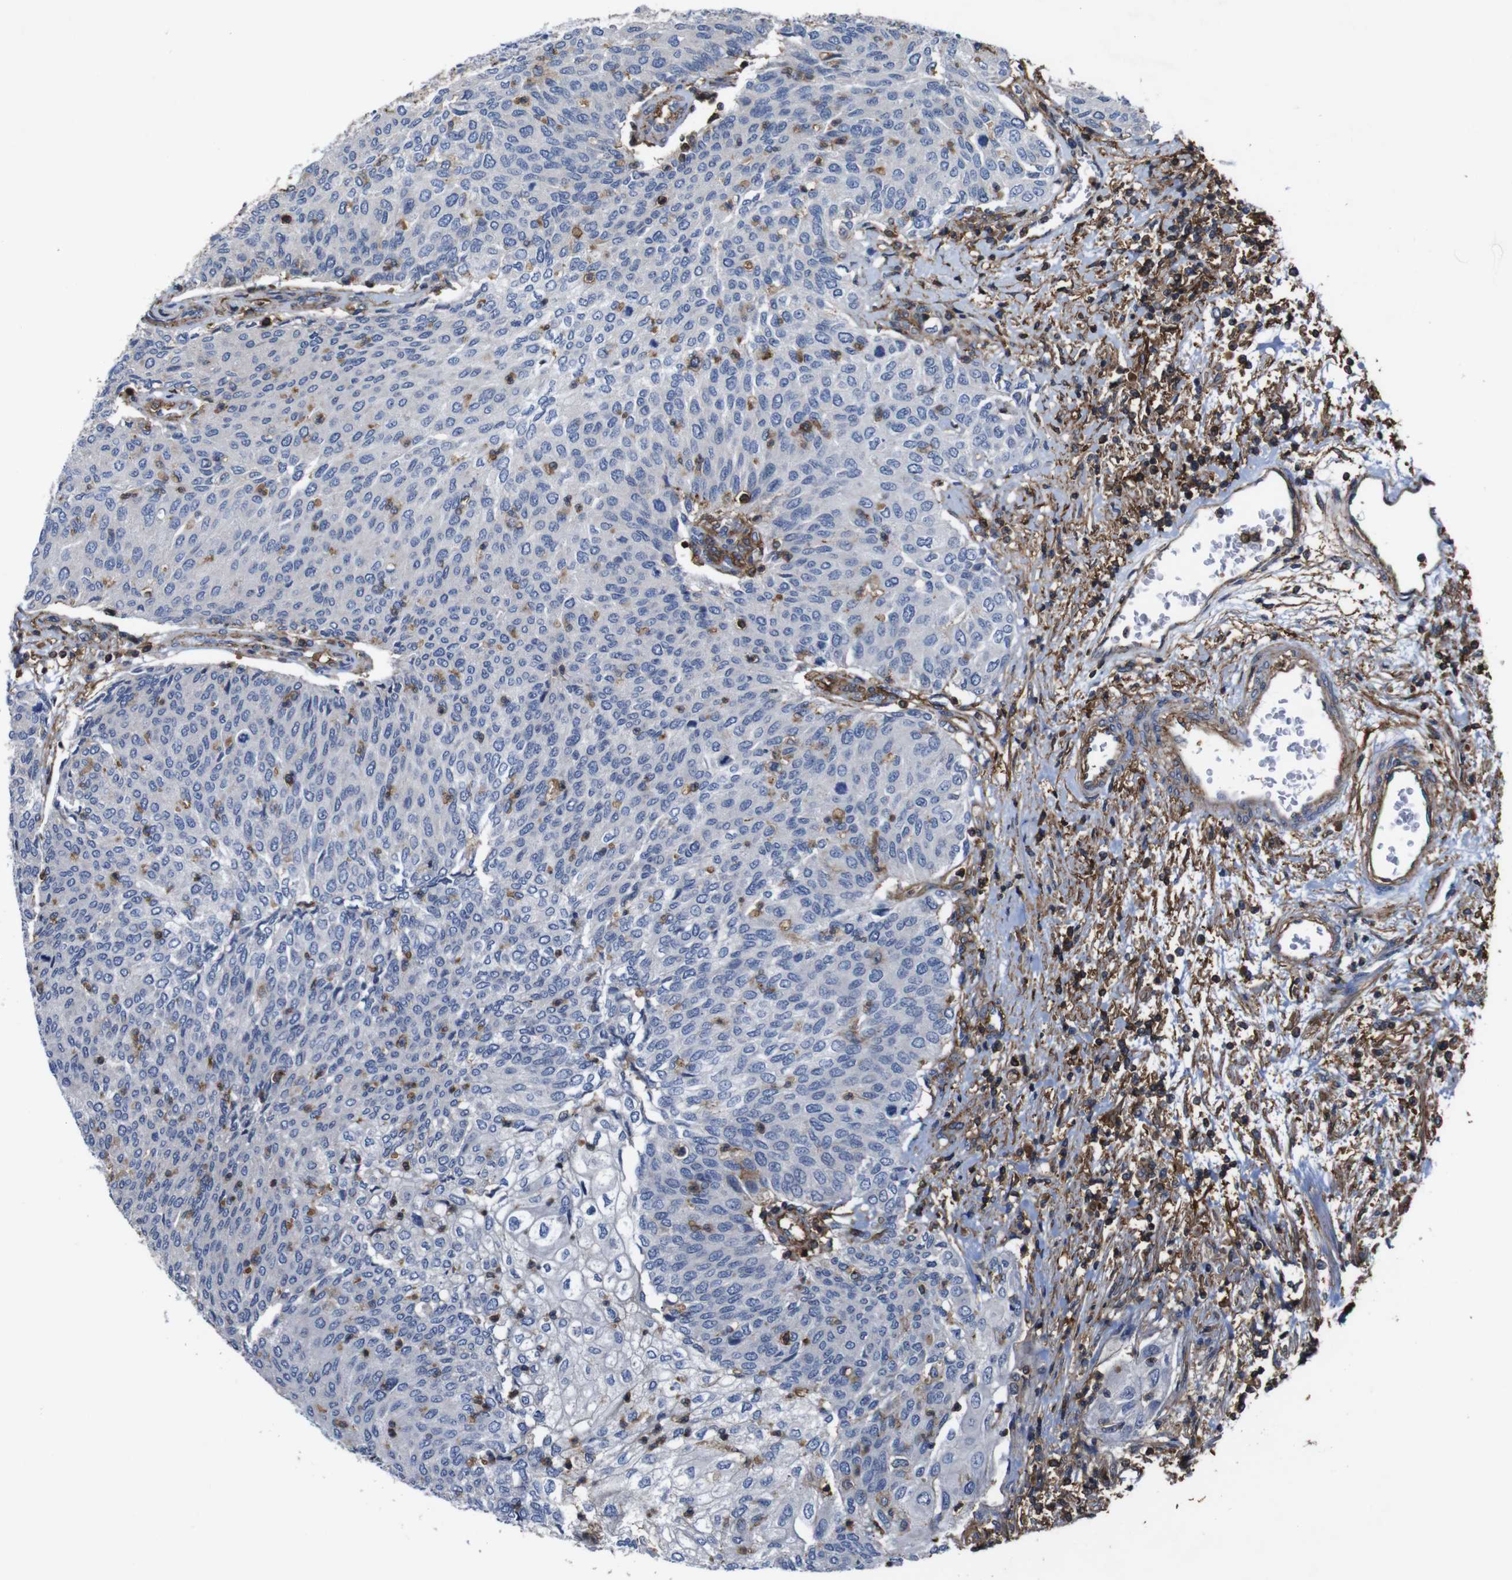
{"staining": {"intensity": "negative", "quantity": "none", "location": "none"}, "tissue": "urothelial cancer", "cell_type": "Tumor cells", "image_type": "cancer", "snomed": [{"axis": "morphology", "description": "Urothelial carcinoma, Low grade"}, {"axis": "topography", "description": "Urinary bladder"}], "caption": "This is an immunohistochemistry image of low-grade urothelial carcinoma. There is no positivity in tumor cells.", "gene": "PI4KA", "patient": {"sex": "female", "age": 79}}